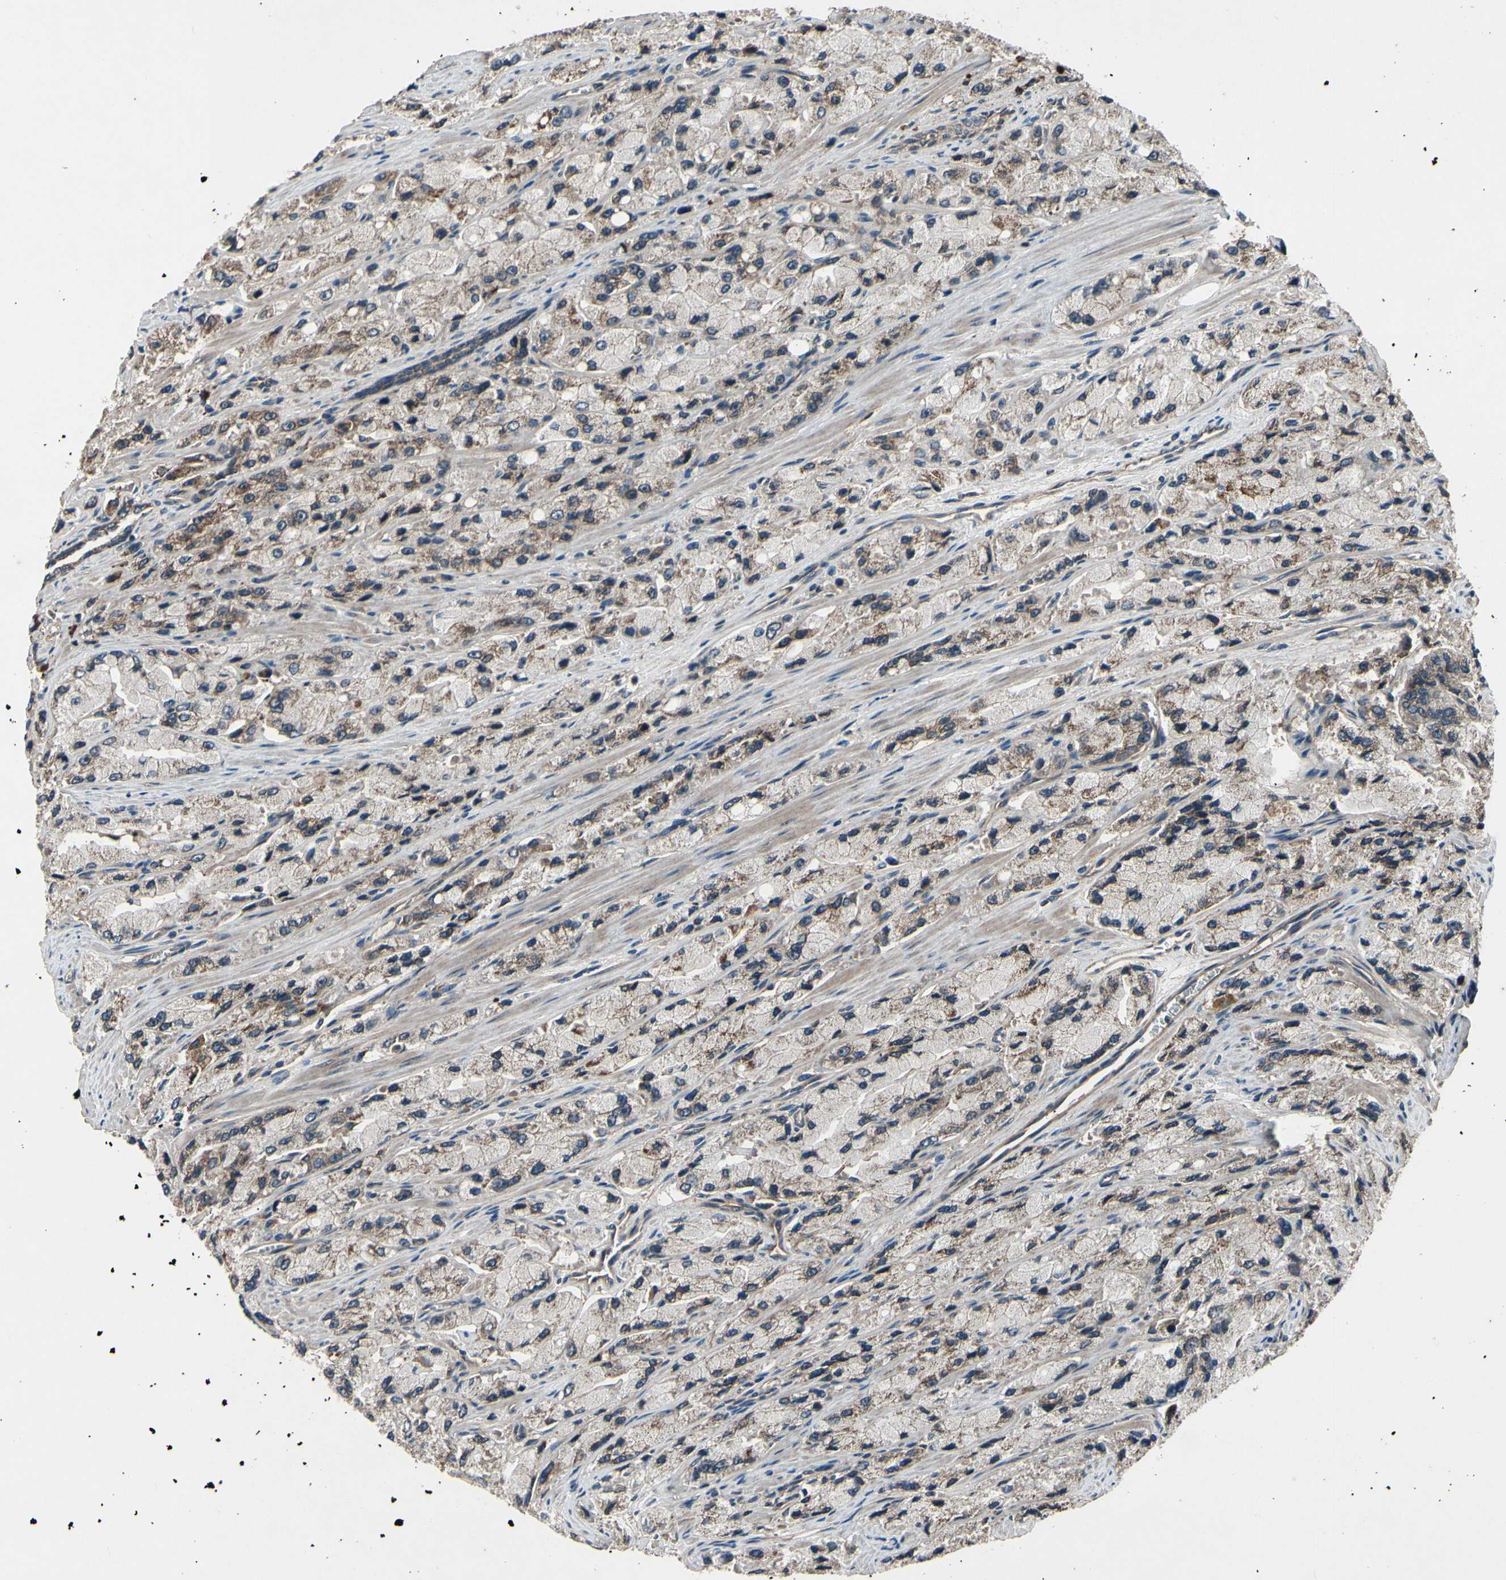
{"staining": {"intensity": "moderate", "quantity": "25%-75%", "location": "cytoplasmic/membranous"}, "tissue": "prostate cancer", "cell_type": "Tumor cells", "image_type": "cancer", "snomed": [{"axis": "morphology", "description": "Adenocarcinoma, High grade"}, {"axis": "topography", "description": "Prostate"}], "caption": "Tumor cells reveal moderate cytoplasmic/membranous expression in approximately 25%-75% of cells in prostate adenocarcinoma (high-grade). The staining is performed using DAB (3,3'-diaminobenzidine) brown chromogen to label protein expression. The nuclei are counter-stained blue using hematoxylin.", "gene": "MBTPS2", "patient": {"sex": "male", "age": 58}}